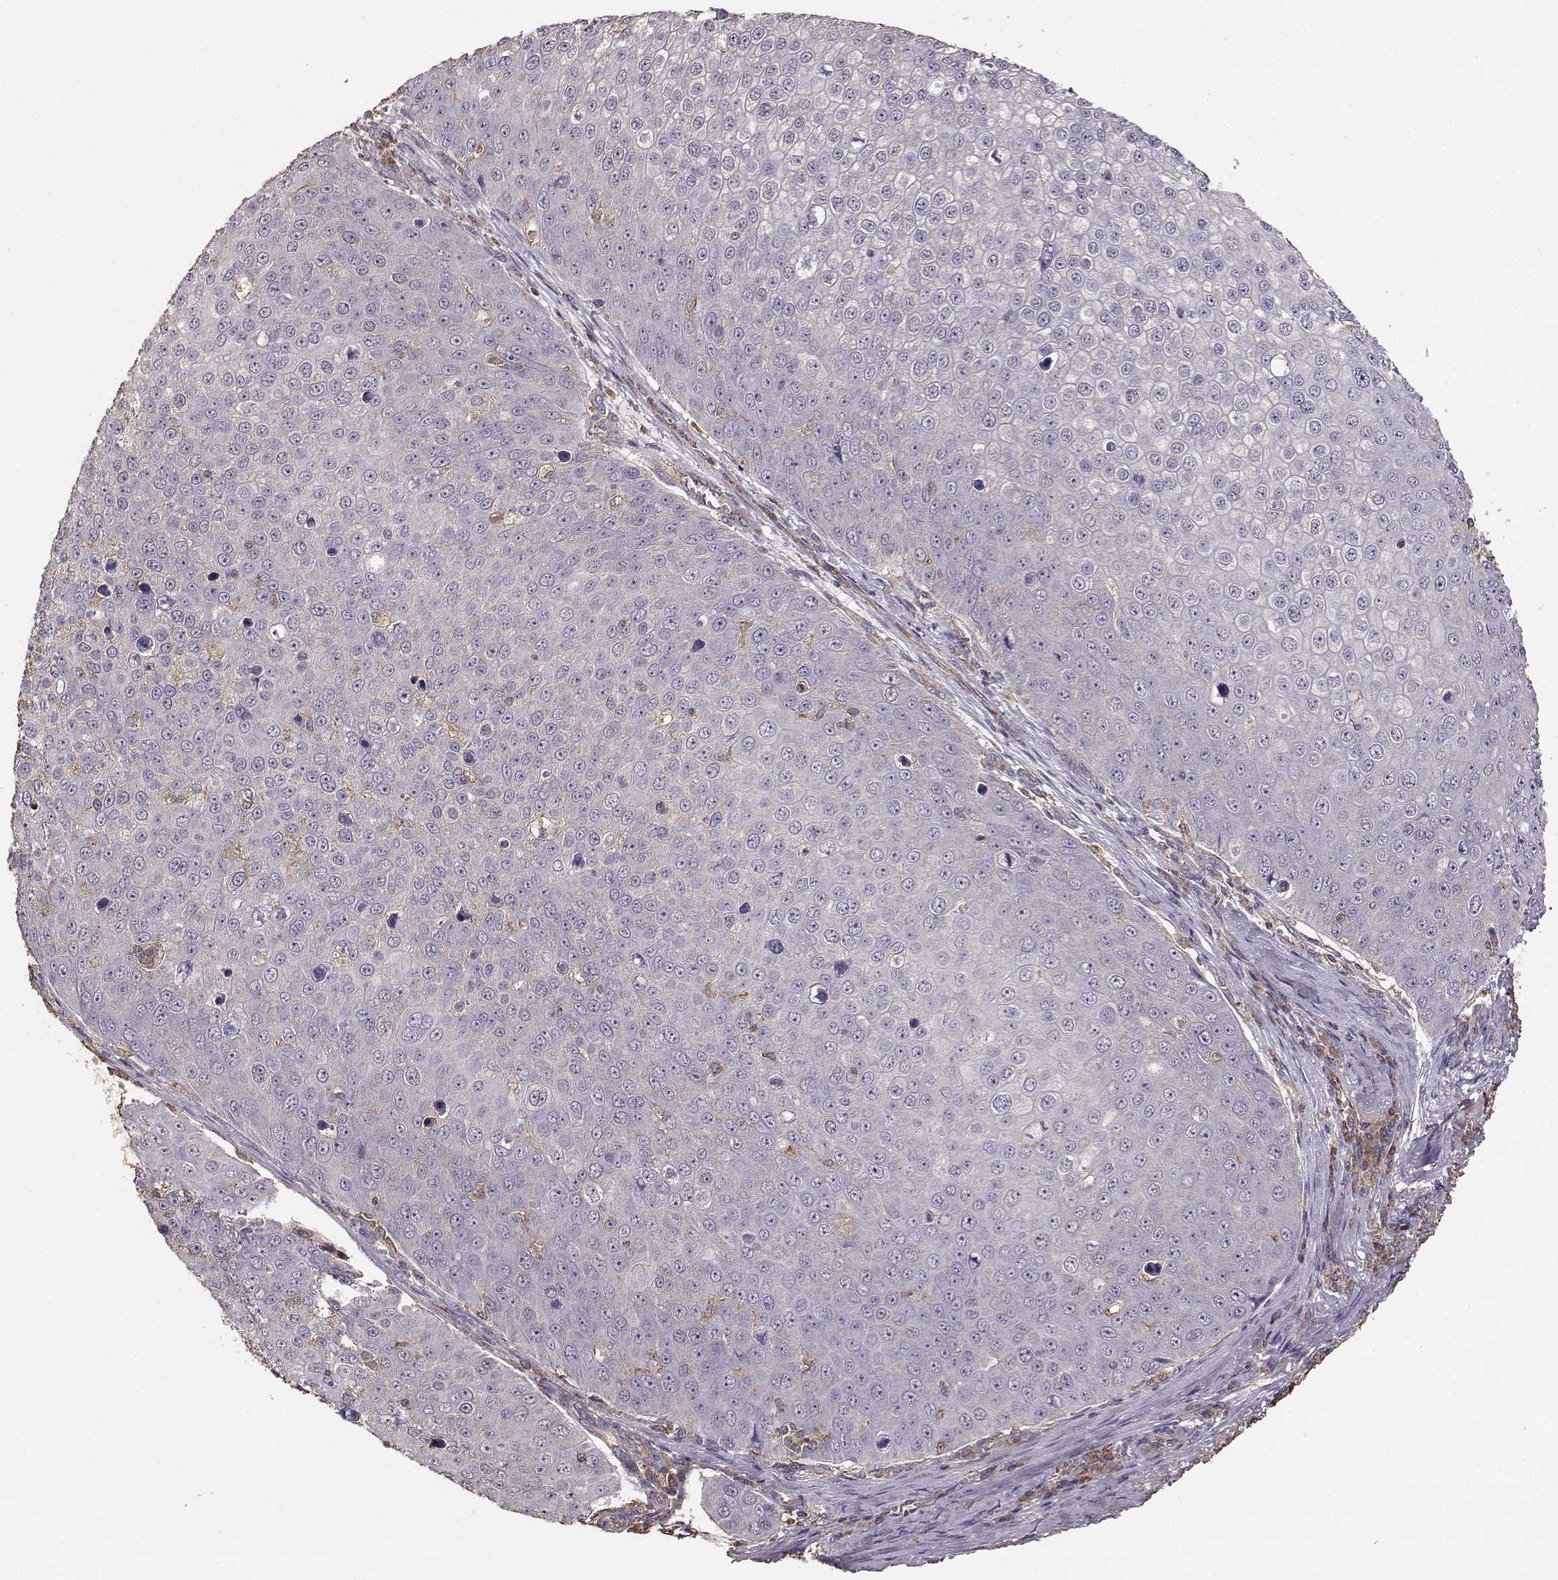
{"staining": {"intensity": "weak", "quantity": "<25%", "location": "cytoplasmic/membranous"}, "tissue": "skin cancer", "cell_type": "Tumor cells", "image_type": "cancer", "snomed": [{"axis": "morphology", "description": "Squamous cell carcinoma, NOS"}, {"axis": "topography", "description": "Skin"}], "caption": "High magnification brightfield microscopy of skin cancer stained with DAB (brown) and counterstained with hematoxylin (blue): tumor cells show no significant staining. (DAB (3,3'-diaminobenzidine) IHC with hematoxylin counter stain).", "gene": "TARS3", "patient": {"sex": "male", "age": 71}}